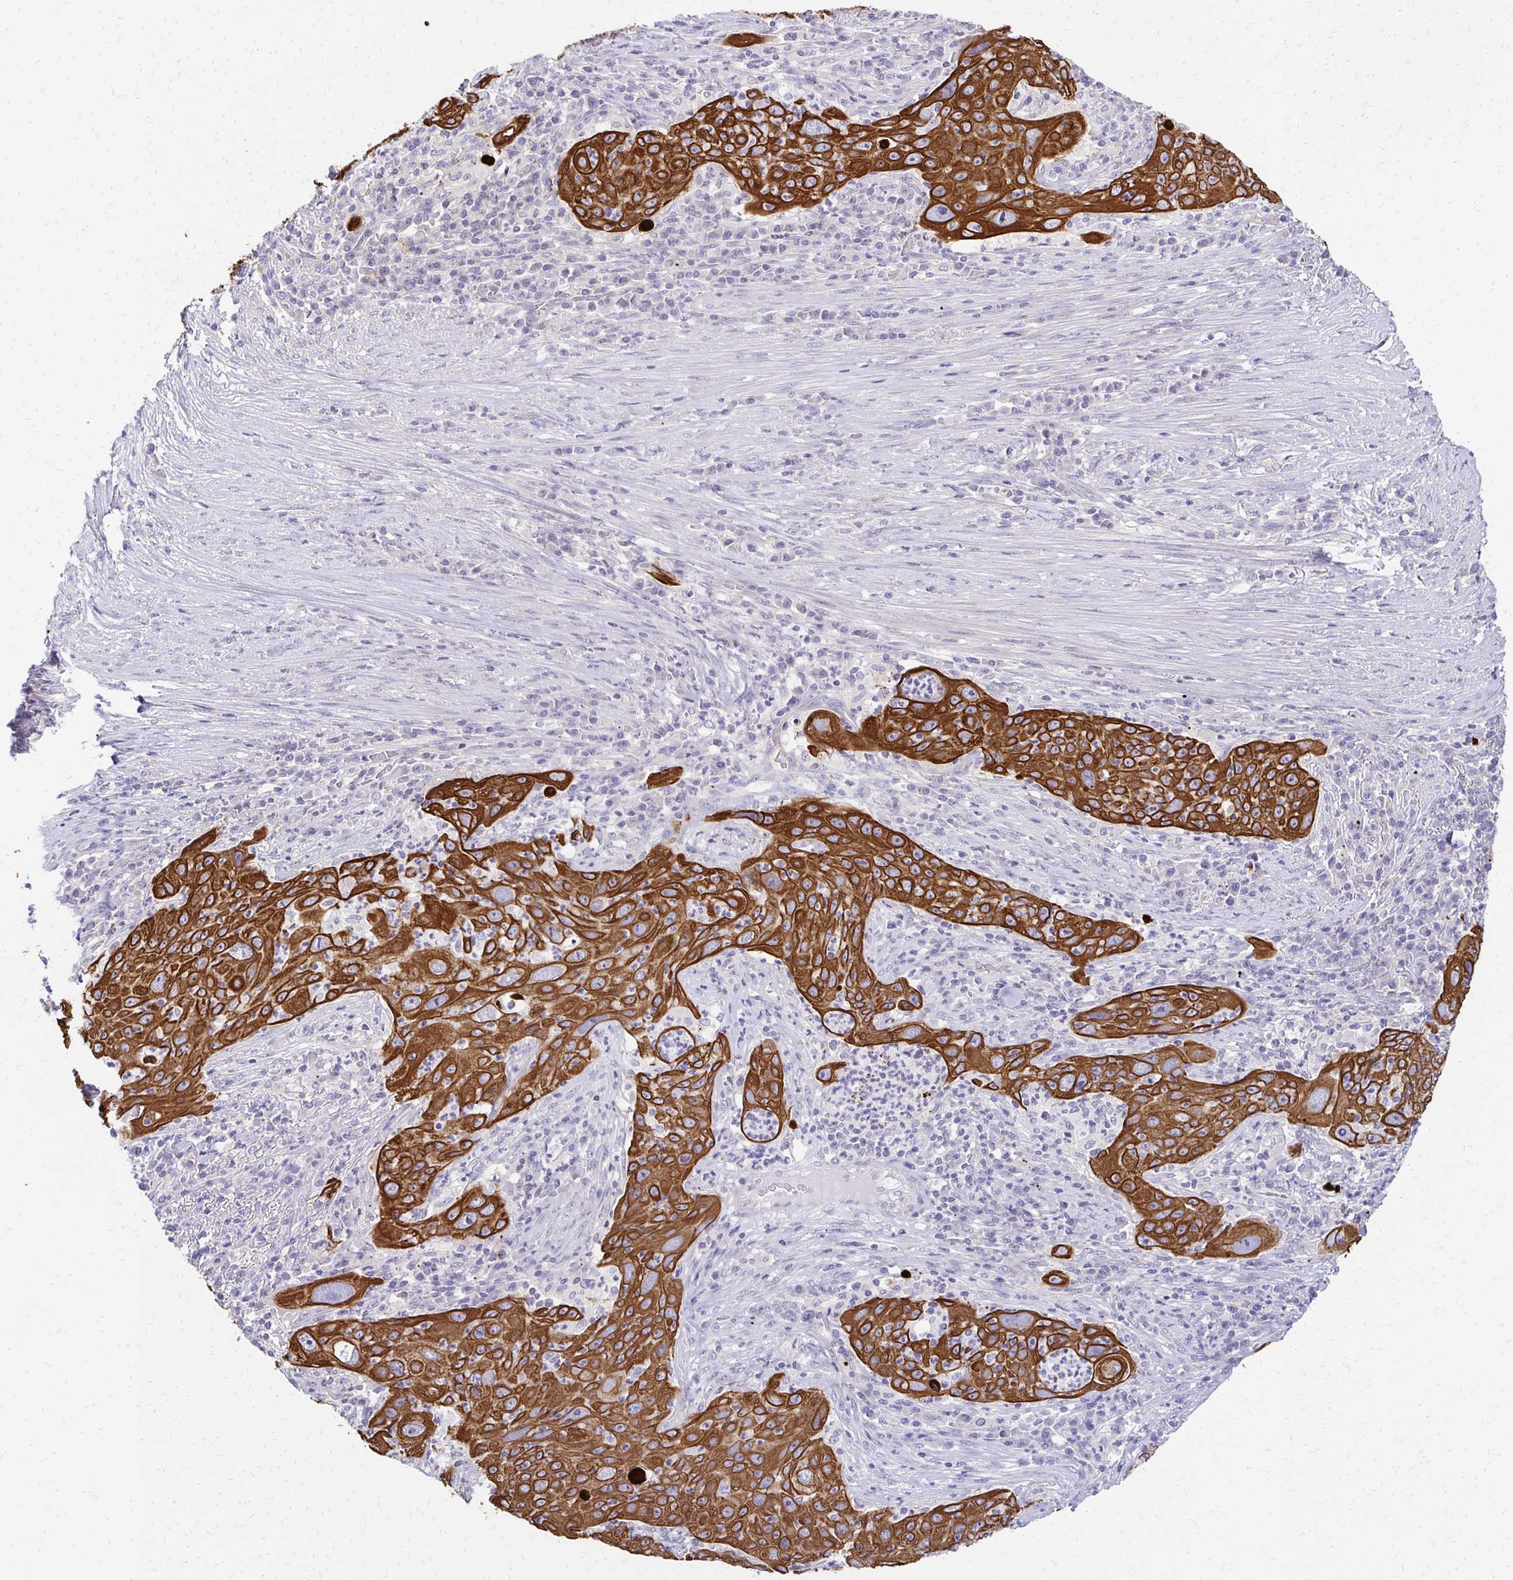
{"staining": {"intensity": "strong", "quantity": ">75%", "location": "cytoplasmic/membranous"}, "tissue": "lung cancer", "cell_type": "Tumor cells", "image_type": "cancer", "snomed": [{"axis": "morphology", "description": "Squamous cell carcinoma, NOS"}, {"axis": "topography", "description": "Lung"}], "caption": "Immunohistochemistry (IHC) of lung cancer (squamous cell carcinoma) demonstrates high levels of strong cytoplasmic/membranous expression in about >75% of tumor cells.", "gene": "C1QTNF2", "patient": {"sex": "female", "age": 59}}